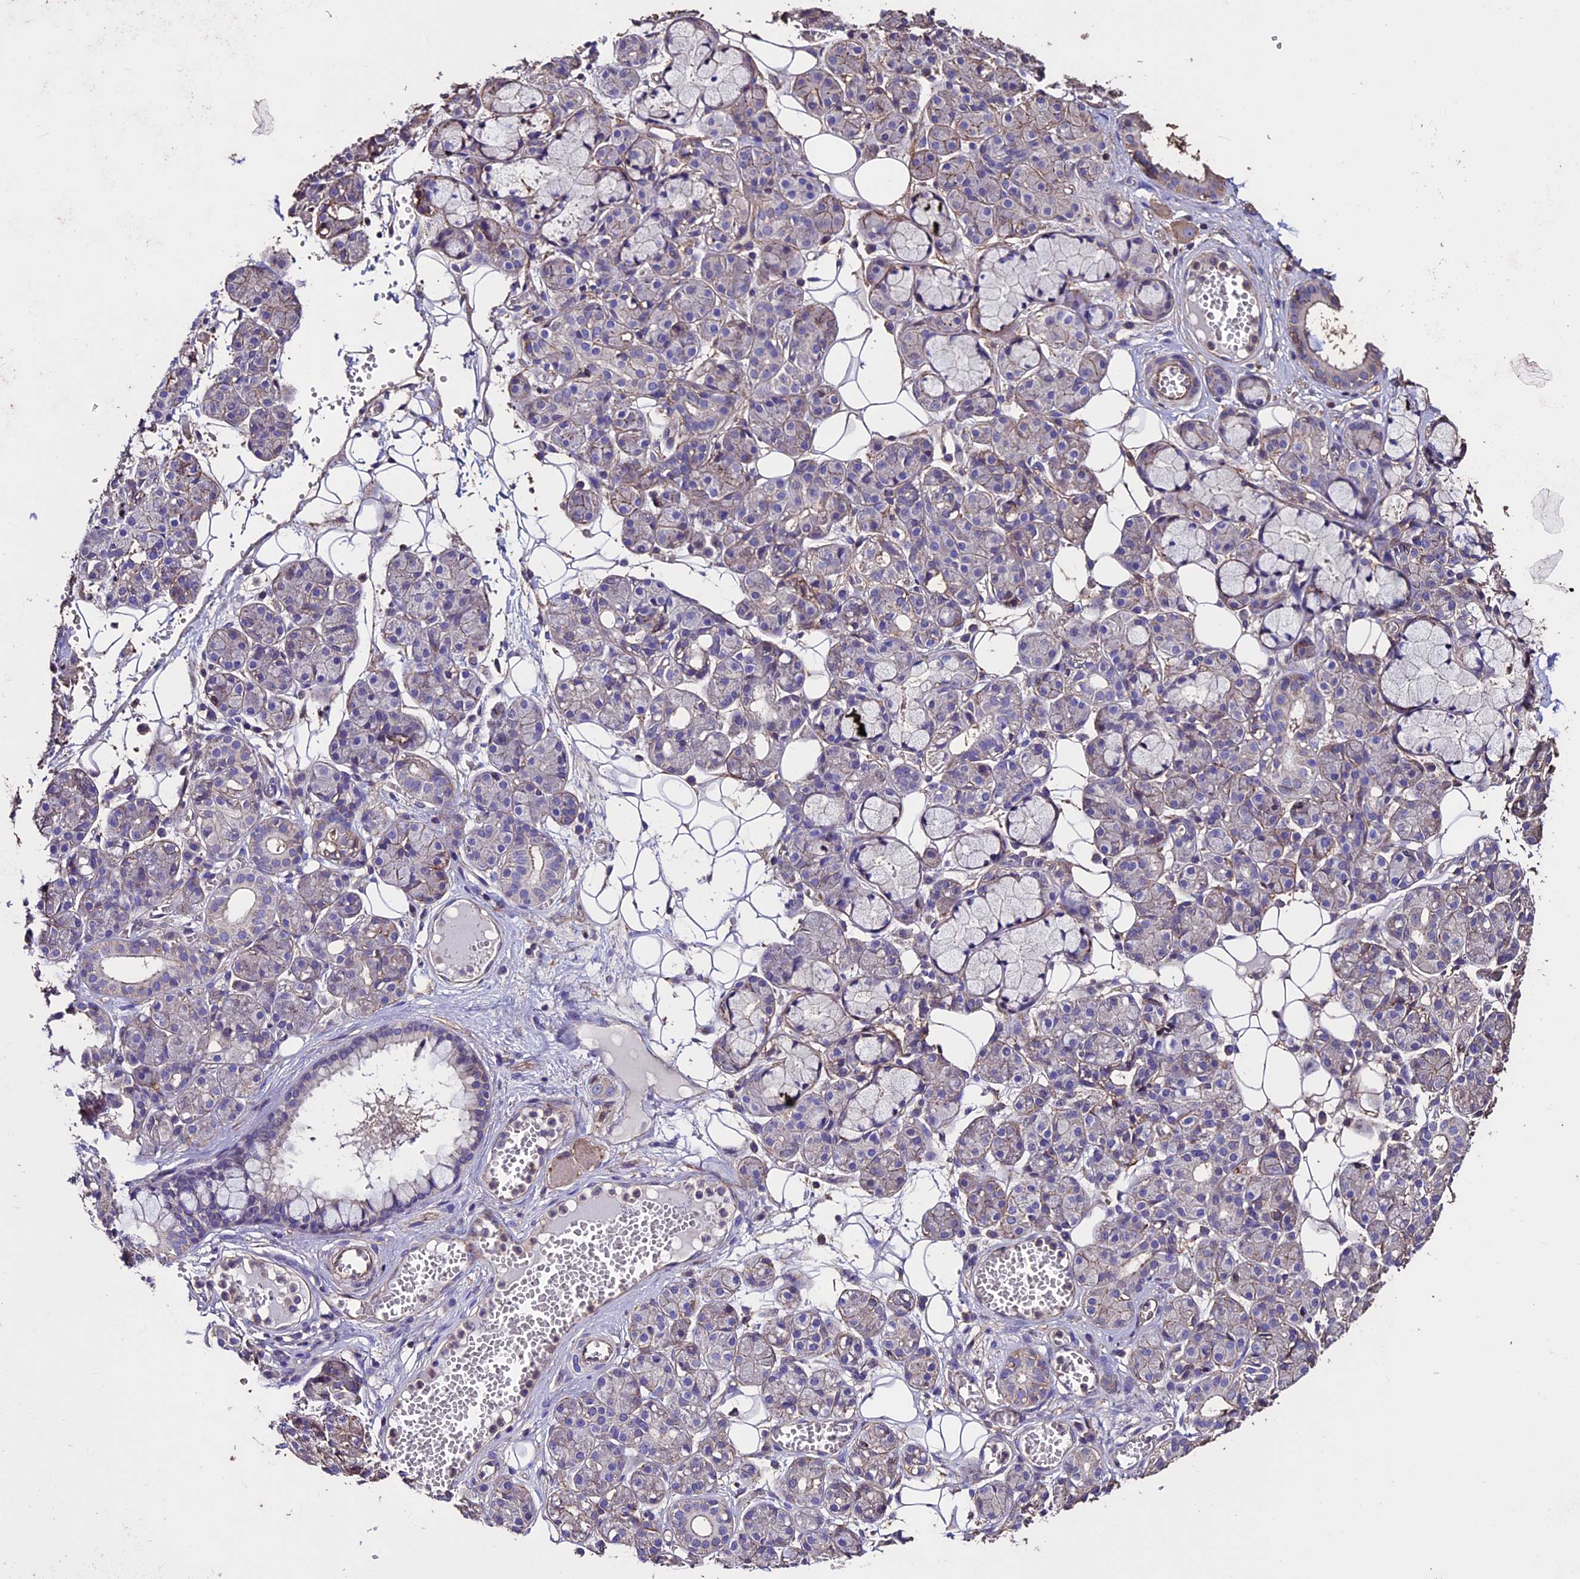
{"staining": {"intensity": "negative", "quantity": "none", "location": "none"}, "tissue": "salivary gland", "cell_type": "Glandular cells", "image_type": "normal", "snomed": [{"axis": "morphology", "description": "Normal tissue, NOS"}, {"axis": "topography", "description": "Salivary gland"}], "caption": "A high-resolution photomicrograph shows IHC staining of unremarkable salivary gland, which exhibits no significant positivity in glandular cells.", "gene": "USB1", "patient": {"sex": "male", "age": 63}}